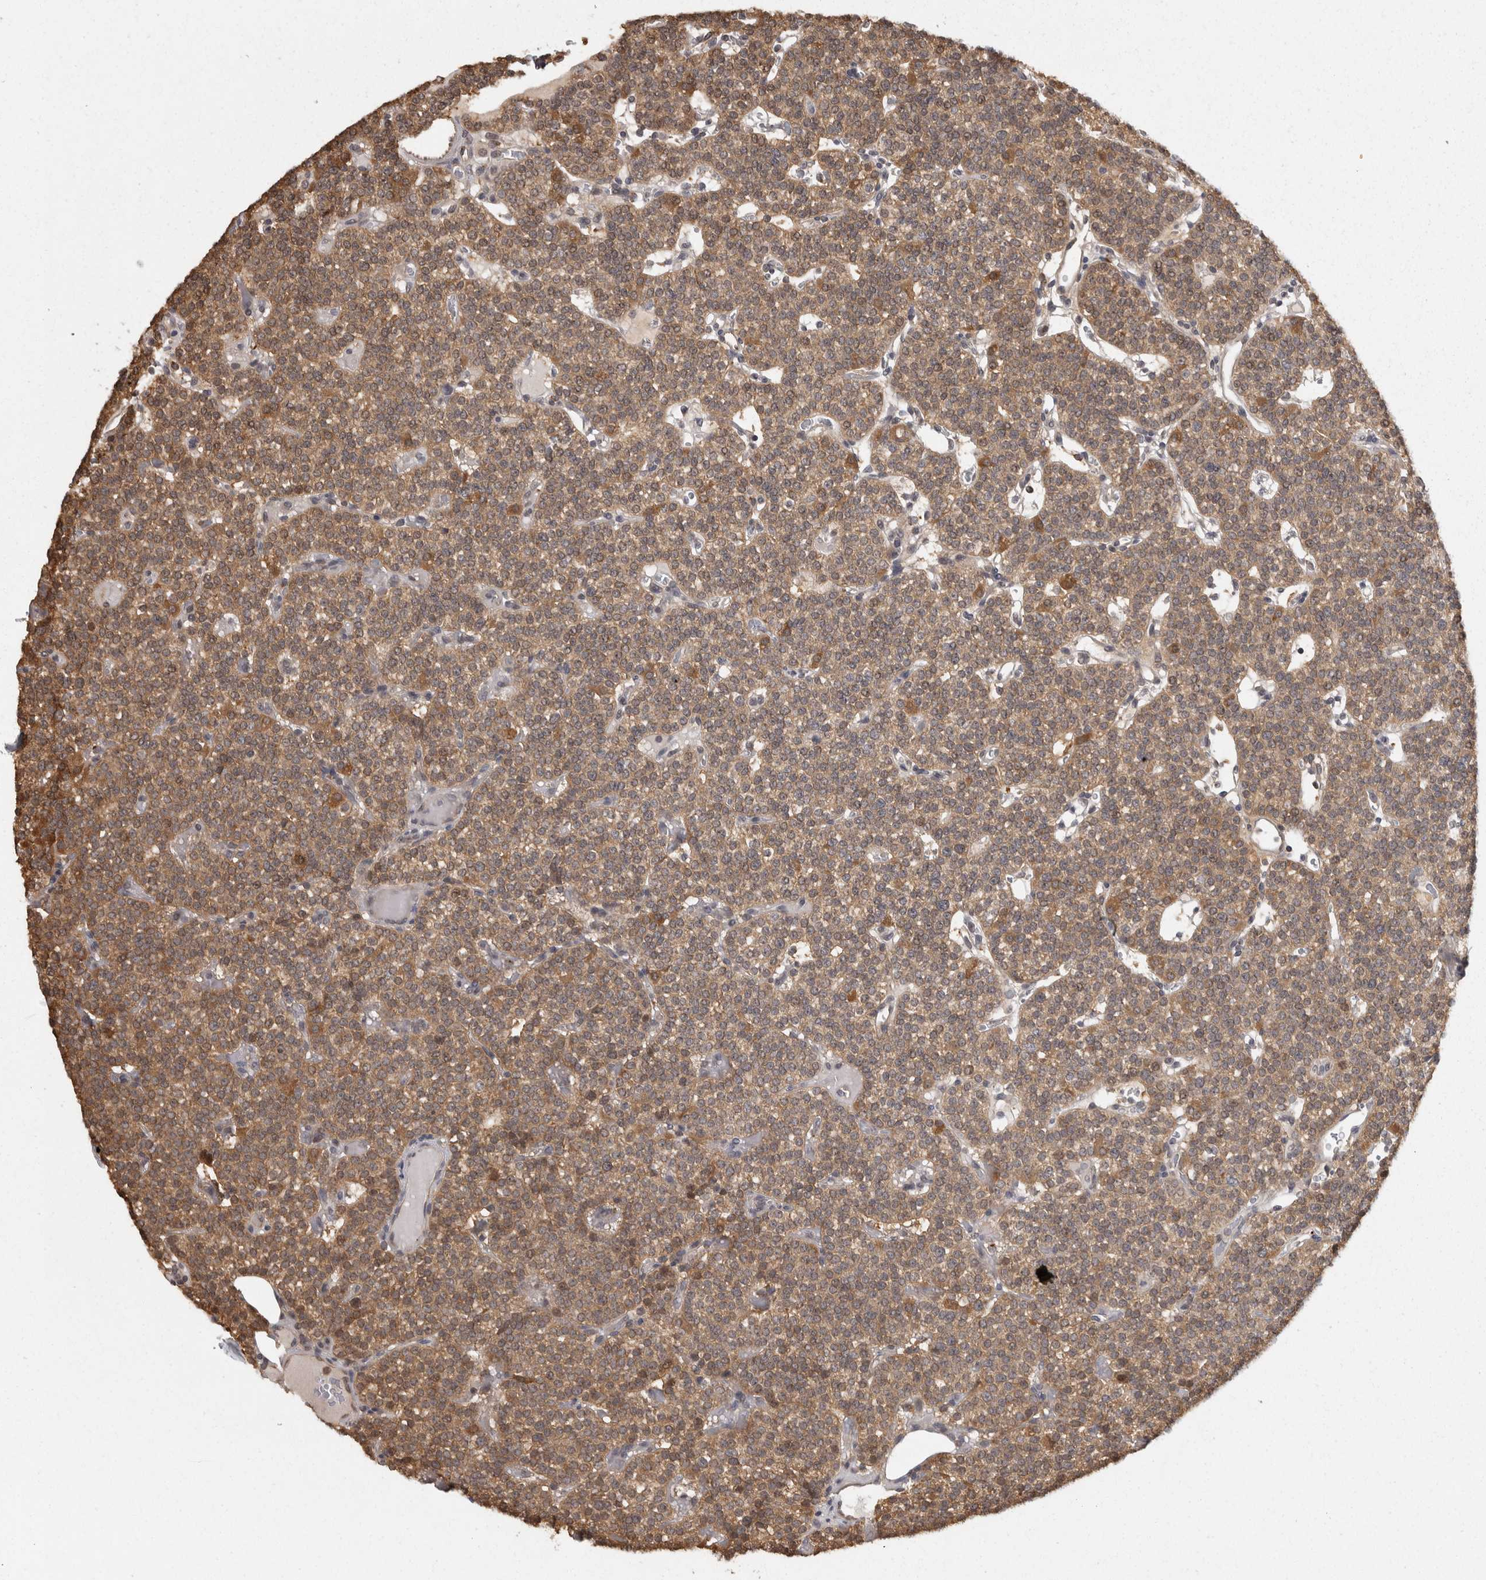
{"staining": {"intensity": "moderate", "quantity": ">75%", "location": "cytoplasmic/membranous"}, "tissue": "parathyroid gland", "cell_type": "Glandular cells", "image_type": "normal", "snomed": [{"axis": "morphology", "description": "Normal tissue, NOS"}, {"axis": "topography", "description": "Parathyroid gland"}], "caption": "The immunohistochemical stain highlights moderate cytoplasmic/membranous positivity in glandular cells of normal parathyroid gland.", "gene": "ACAT2", "patient": {"sex": "male", "age": 83}}